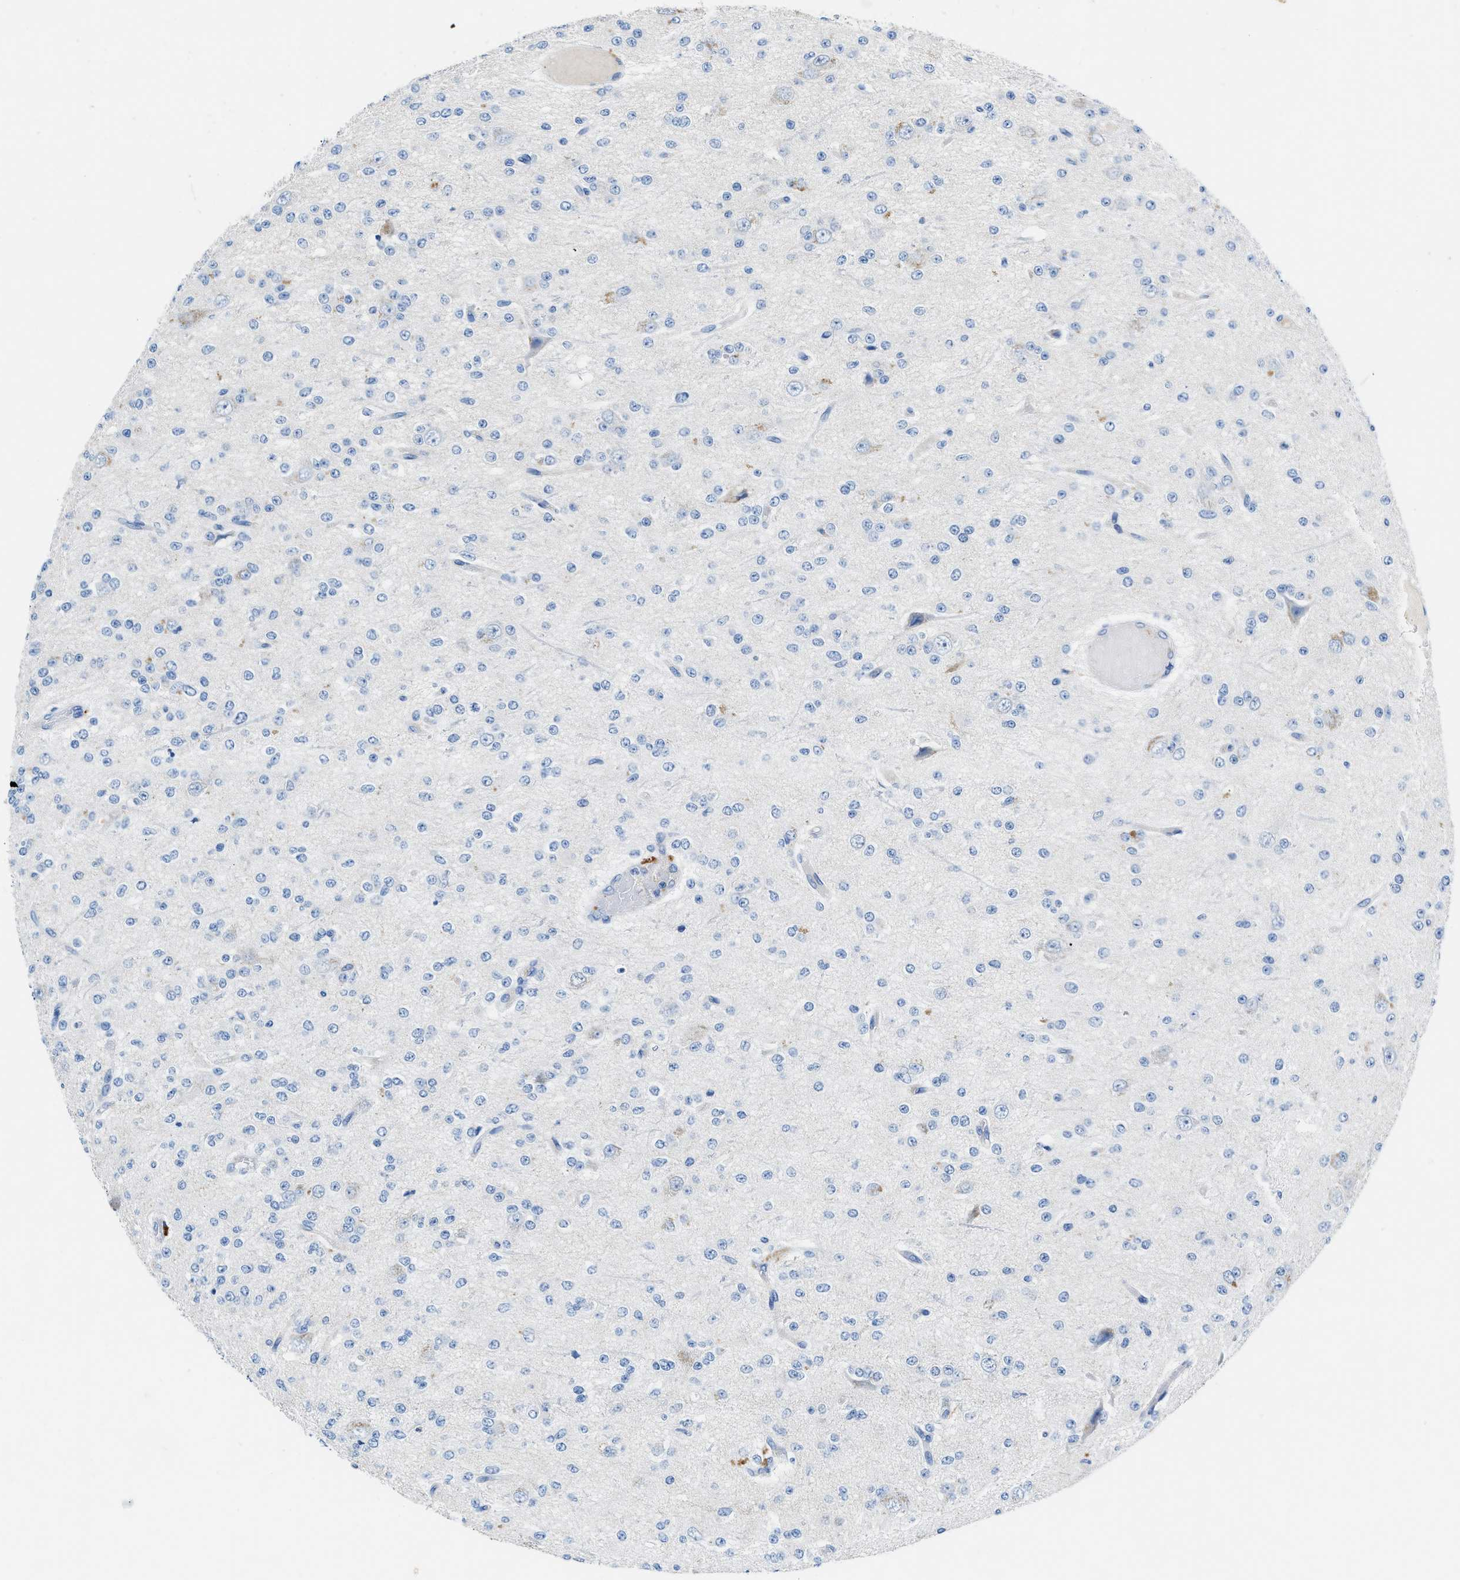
{"staining": {"intensity": "negative", "quantity": "none", "location": "none"}, "tissue": "glioma", "cell_type": "Tumor cells", "image_type": "cancer", "snomed": [{"axis": "morphology", "description": "Glioma, malignant, Low grade"}, {"axis": "topography", "description": "Brain"}], "caption": "This is an IHC photomicrograph of human malignant glioma (low-grade). There is no expression in tumor cells.", "gene": "SLC10A6", "patient": {"sex": "male", "age": 38}}